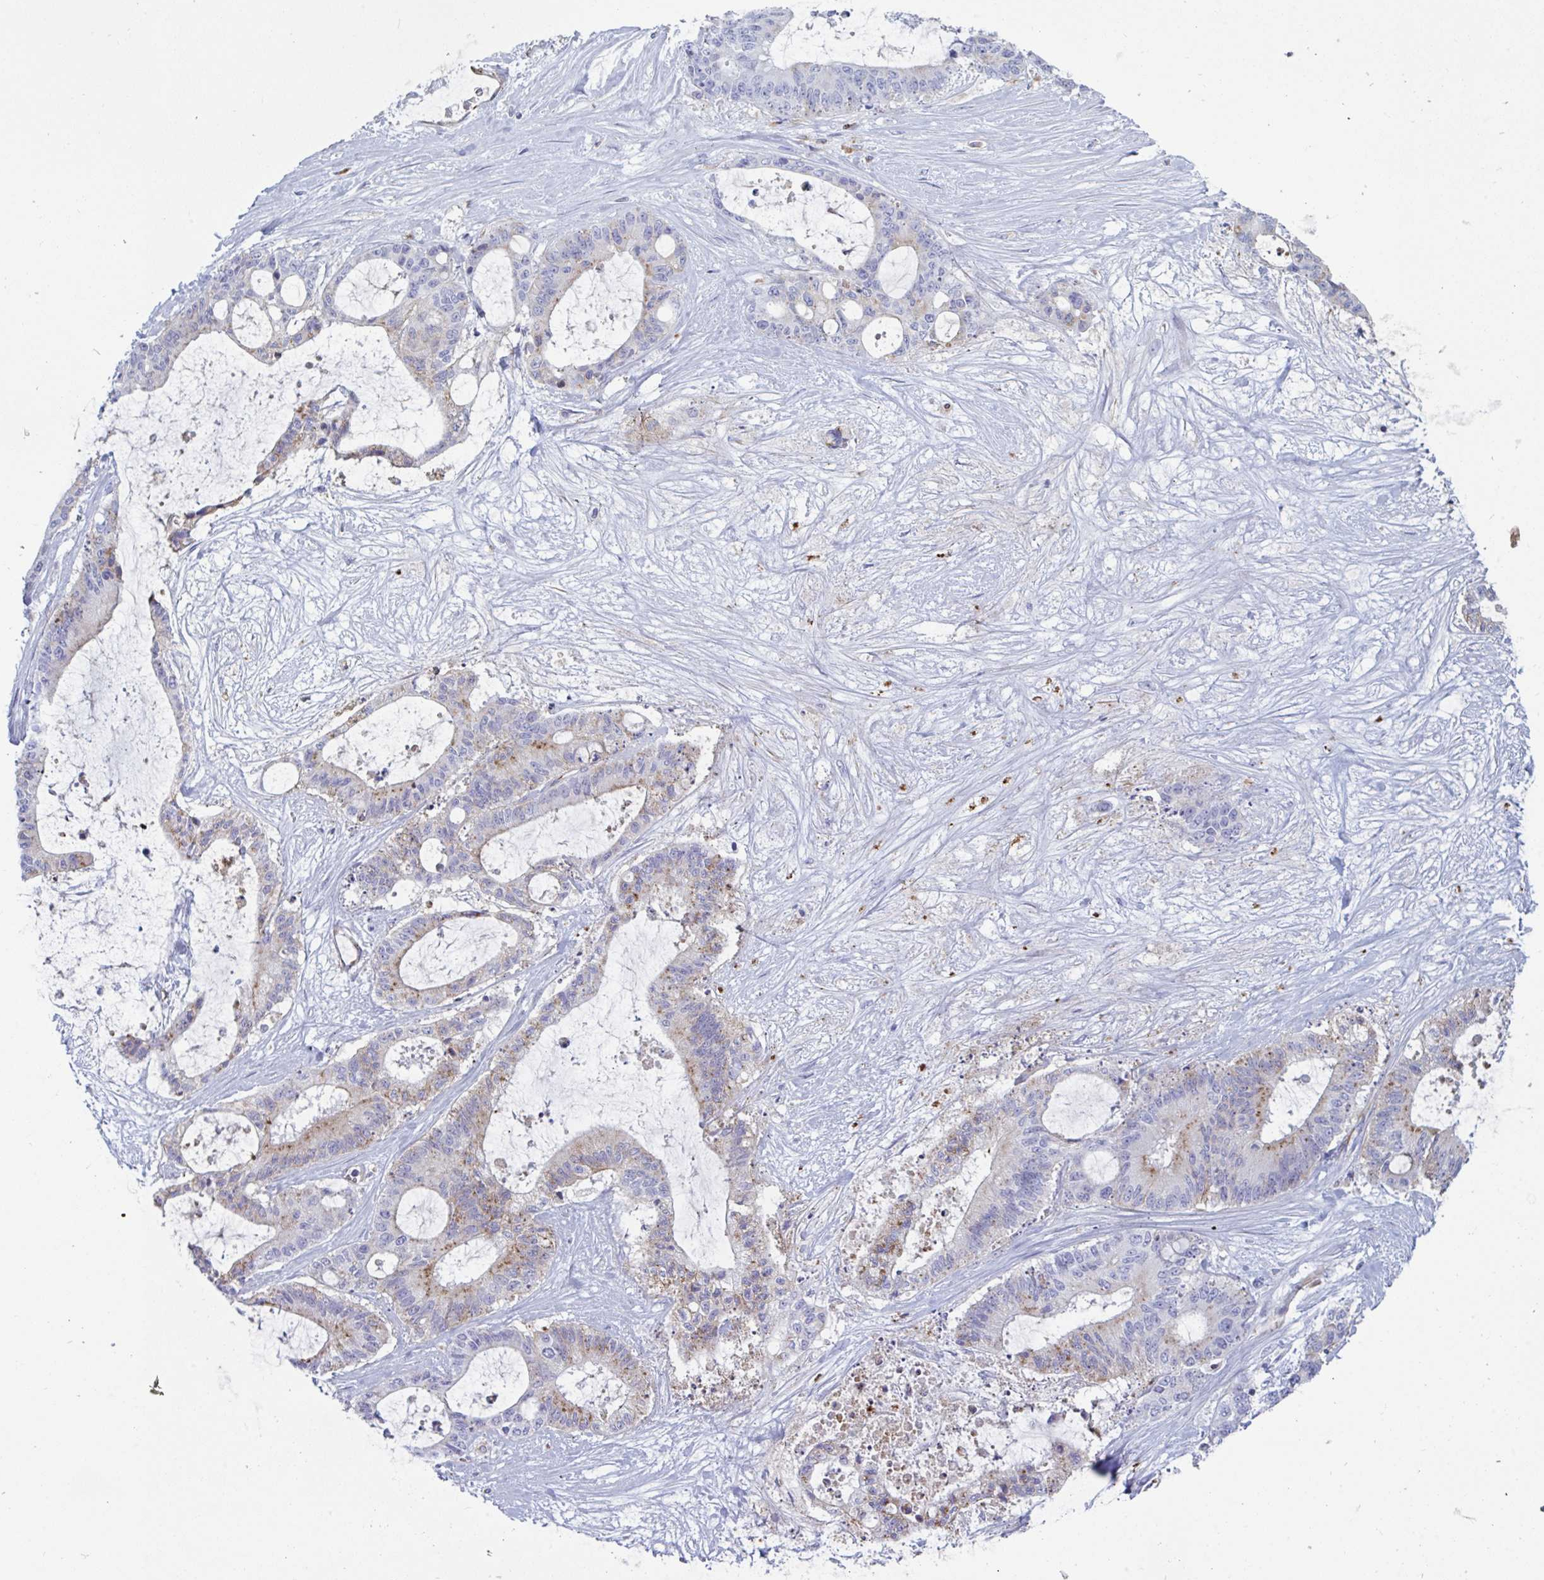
{"staining": {"intensity": "moderate", "quantity": "<25%", "location": "cytoplasmic/membranous"}, "tissue": "liver cancer", "cell_type": "Tumor cells", "image_type": "cancer", "snomed": [{"axis": "morphology", "description": "Normal tissue, NOS"}, {"axis": "morphology", "description": "Cholangiocarcinoma"}, {"axis": "topography", "description": "Liver"}, {"axis": "topography", "description": "Peripheral nerve tissue"}], "caption": "IHC (DAB (3,3'-diaminobenzidine)) staining of liver cancer exhibits moderate cytoplasmic/membranous protein positivity in approximately <25% of tumor cells. (DAB IHC, brown staining for protein, blue staining for nuclei).", "gene": "SLC9A6", "patient": {"sex": "female", "age": 73}}